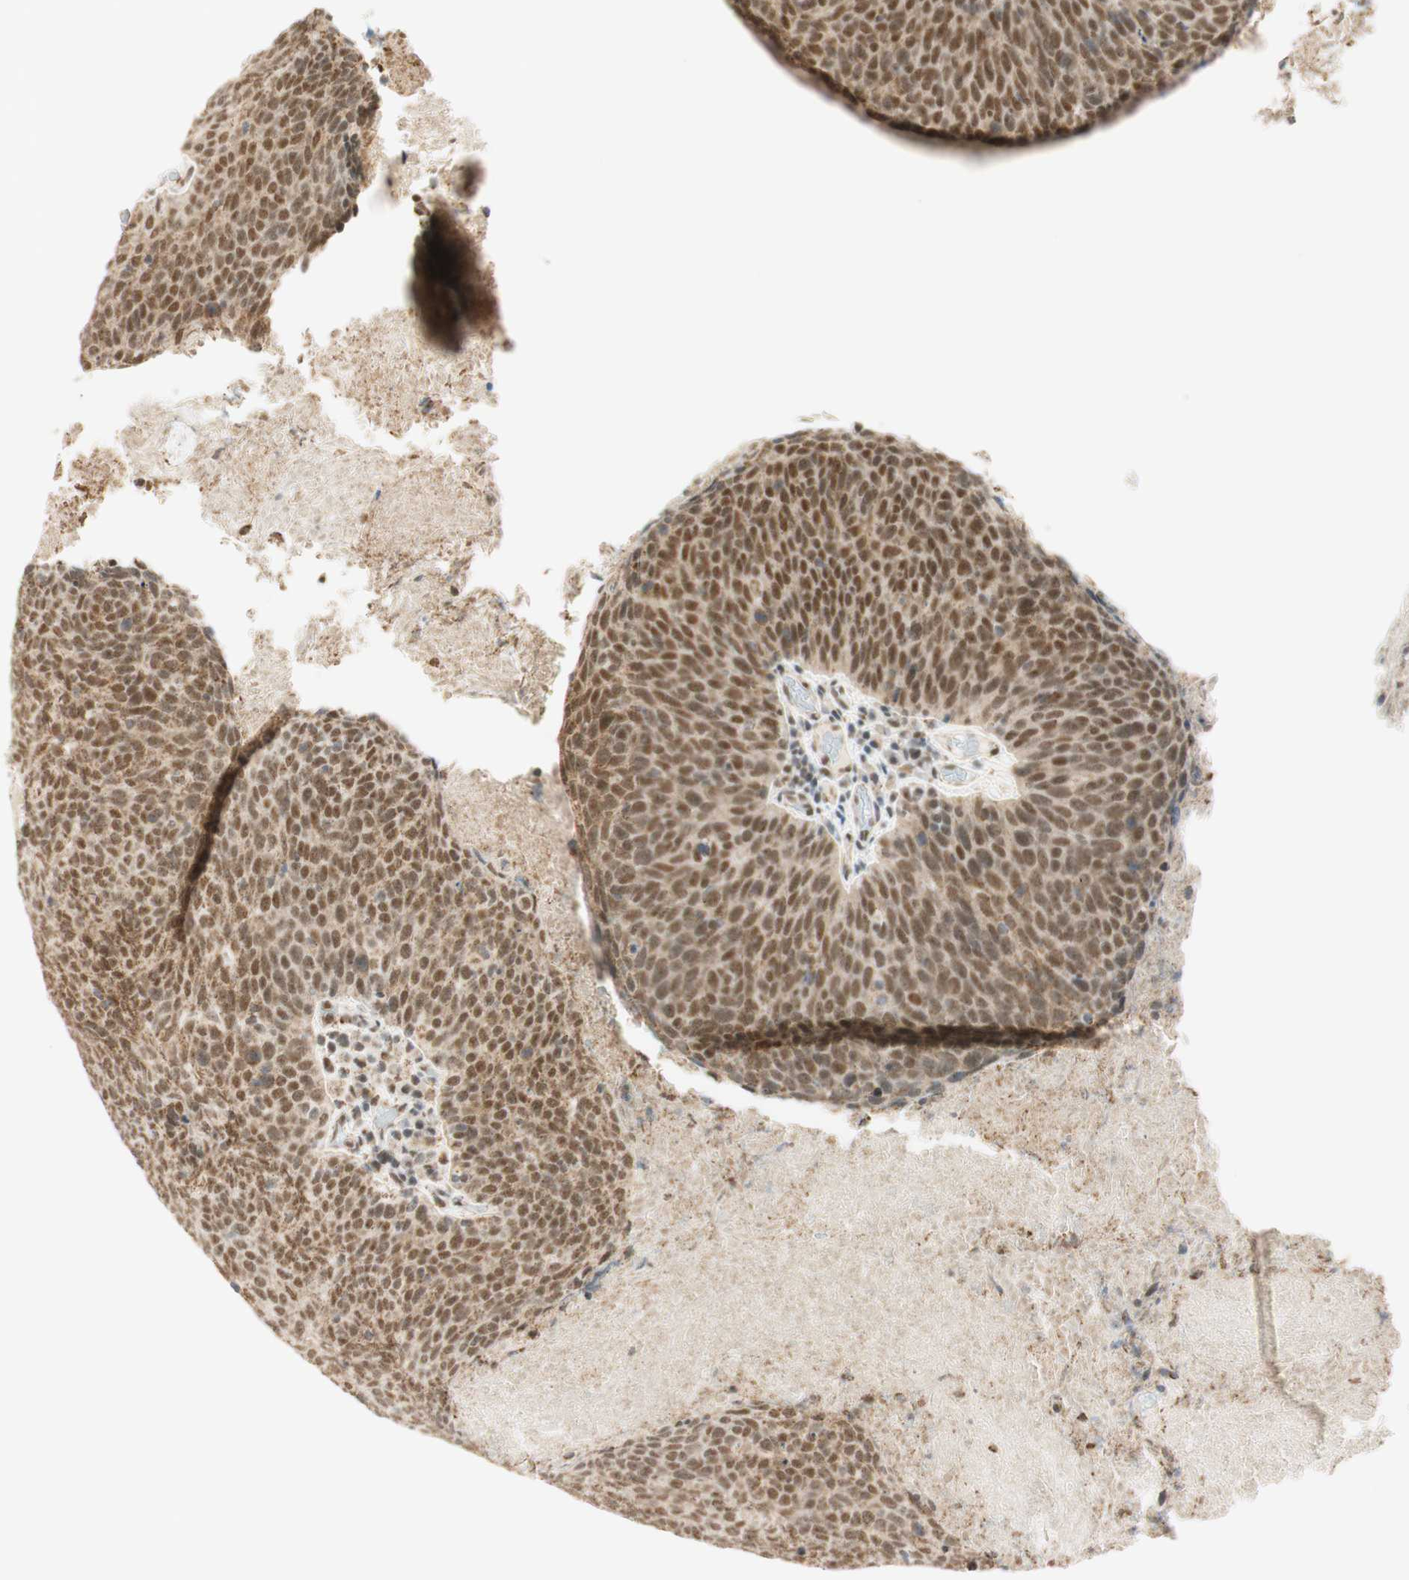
{"staining": {"intensity": "moderate", "quantity": ">75%", "location": "nuclear"}, "tissue": "head and neck cancer", "cell_type": "Tumor cells", "image_type": "cancer", "snomed": [{"axis": "morphology", "description": "Squamous cell carcinoma, NOS"}, {"axis": "morphology", "description": "Squamous cell carcinoma, metastatic, NOS"}, {"axis": "topography", "description": "Lymph node"}, {"axis": "topography", "description": "Head-Neck"}], "caption": "Protein analysis of head and neck cancer (metastatic squamous cell carcinoma) tissue reveals moderate nuclear positivity in approximately >75% of tumor cells. (IHC, brightfield microscopy, high magnification).", "gene": "ZNF782", "patient": {"sex": "male", "age": 62}}